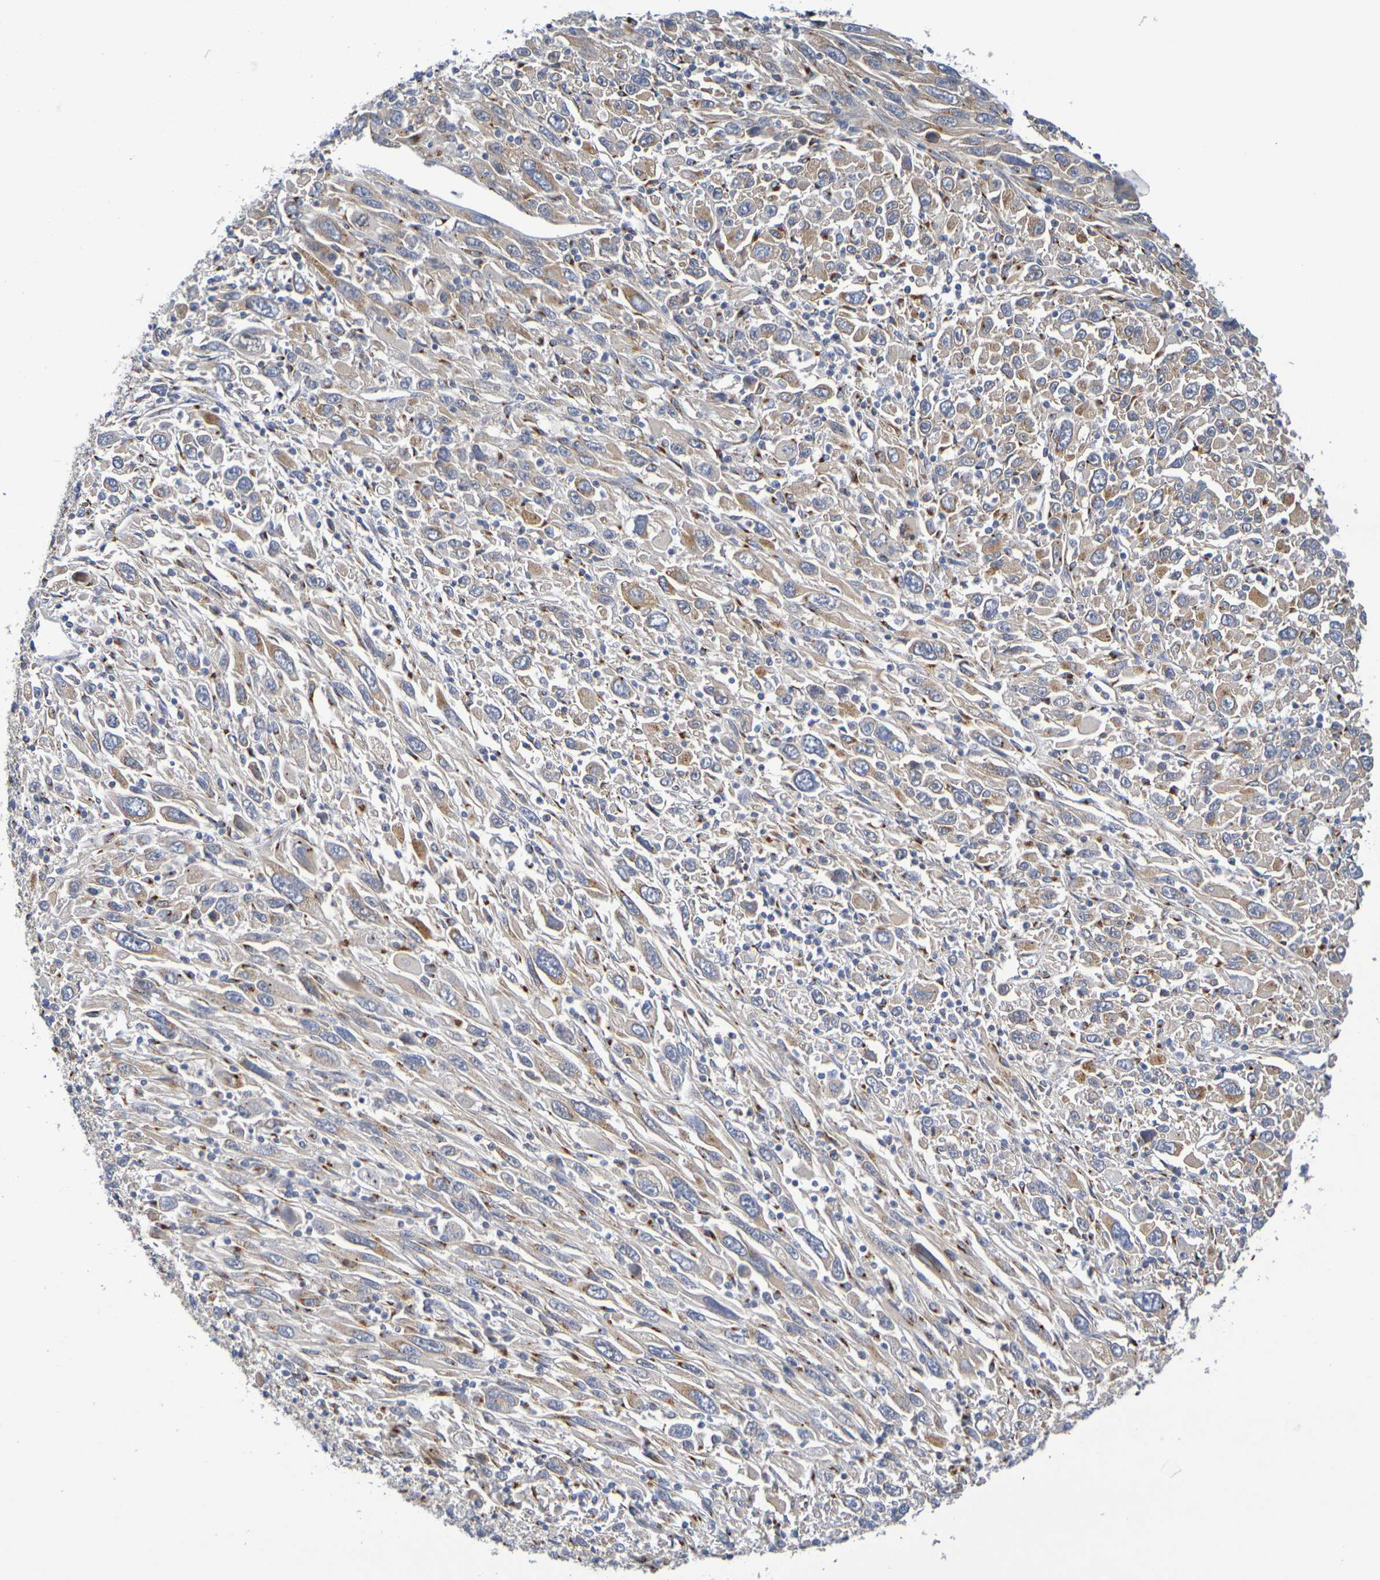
{"staining": {"intensity": "moderate", "quantity": "25%-75%", "location": "cytoplasmic/membranous"}, "tissue": "melanoma", "cell_type": "Tumor cells", "image_type": "cancer", "snomed": [{"axis": "morphology", "description": "Malignant melanoma, Metastatic site"}, {"axis": "topography", "description": "Skin"}], "caption": "This is a photomicrograph of IHC staining of melanoma, which shows moderate expression in the cytoplasmic/membranous of tumor cells.", "gene": "DCP2", "patient": {"sex": "female", "age": 56}}